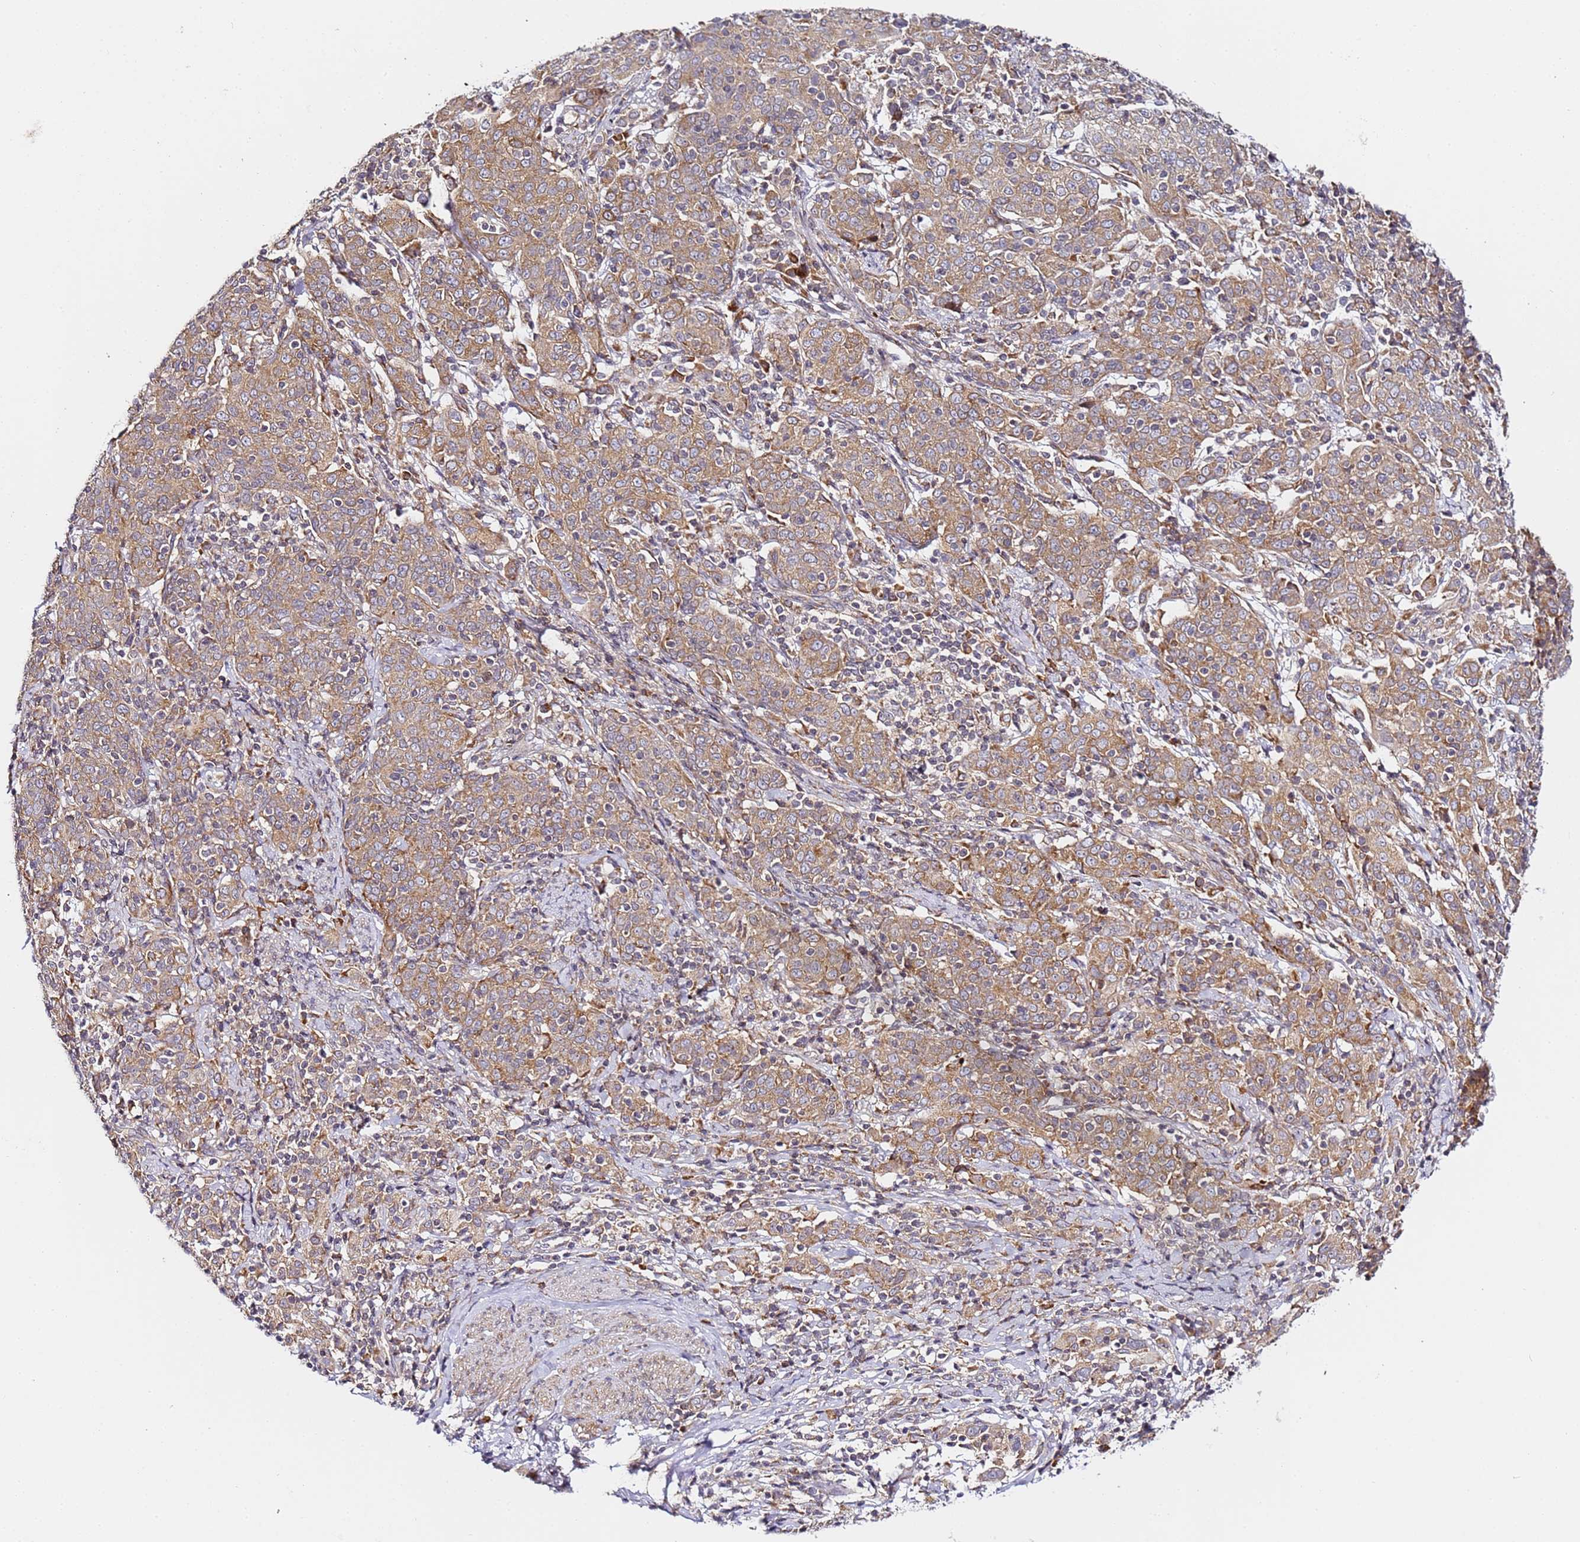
{"staining": {"intensity": "moderate", "quantity": ">75%", "location": "cytoplasmic/membranous"}, "tissue": "cervical cancer", "cell_type": "Tumor cells", "image_type": "cancer", "snomed": [{"axis": "morphology", "description": "Squamous cell carcinoma, NOS"}, {"axis": "topography", "description": "Cervix"}], "caption": "Cervical cancer tissue shows moderate cytoplasmic/membranous expression in approximately >75% of tumor cells, visualized by immunohistochemistry.", "gene": "RPL13A", "patient": {"sex": "female", "age": 67}}